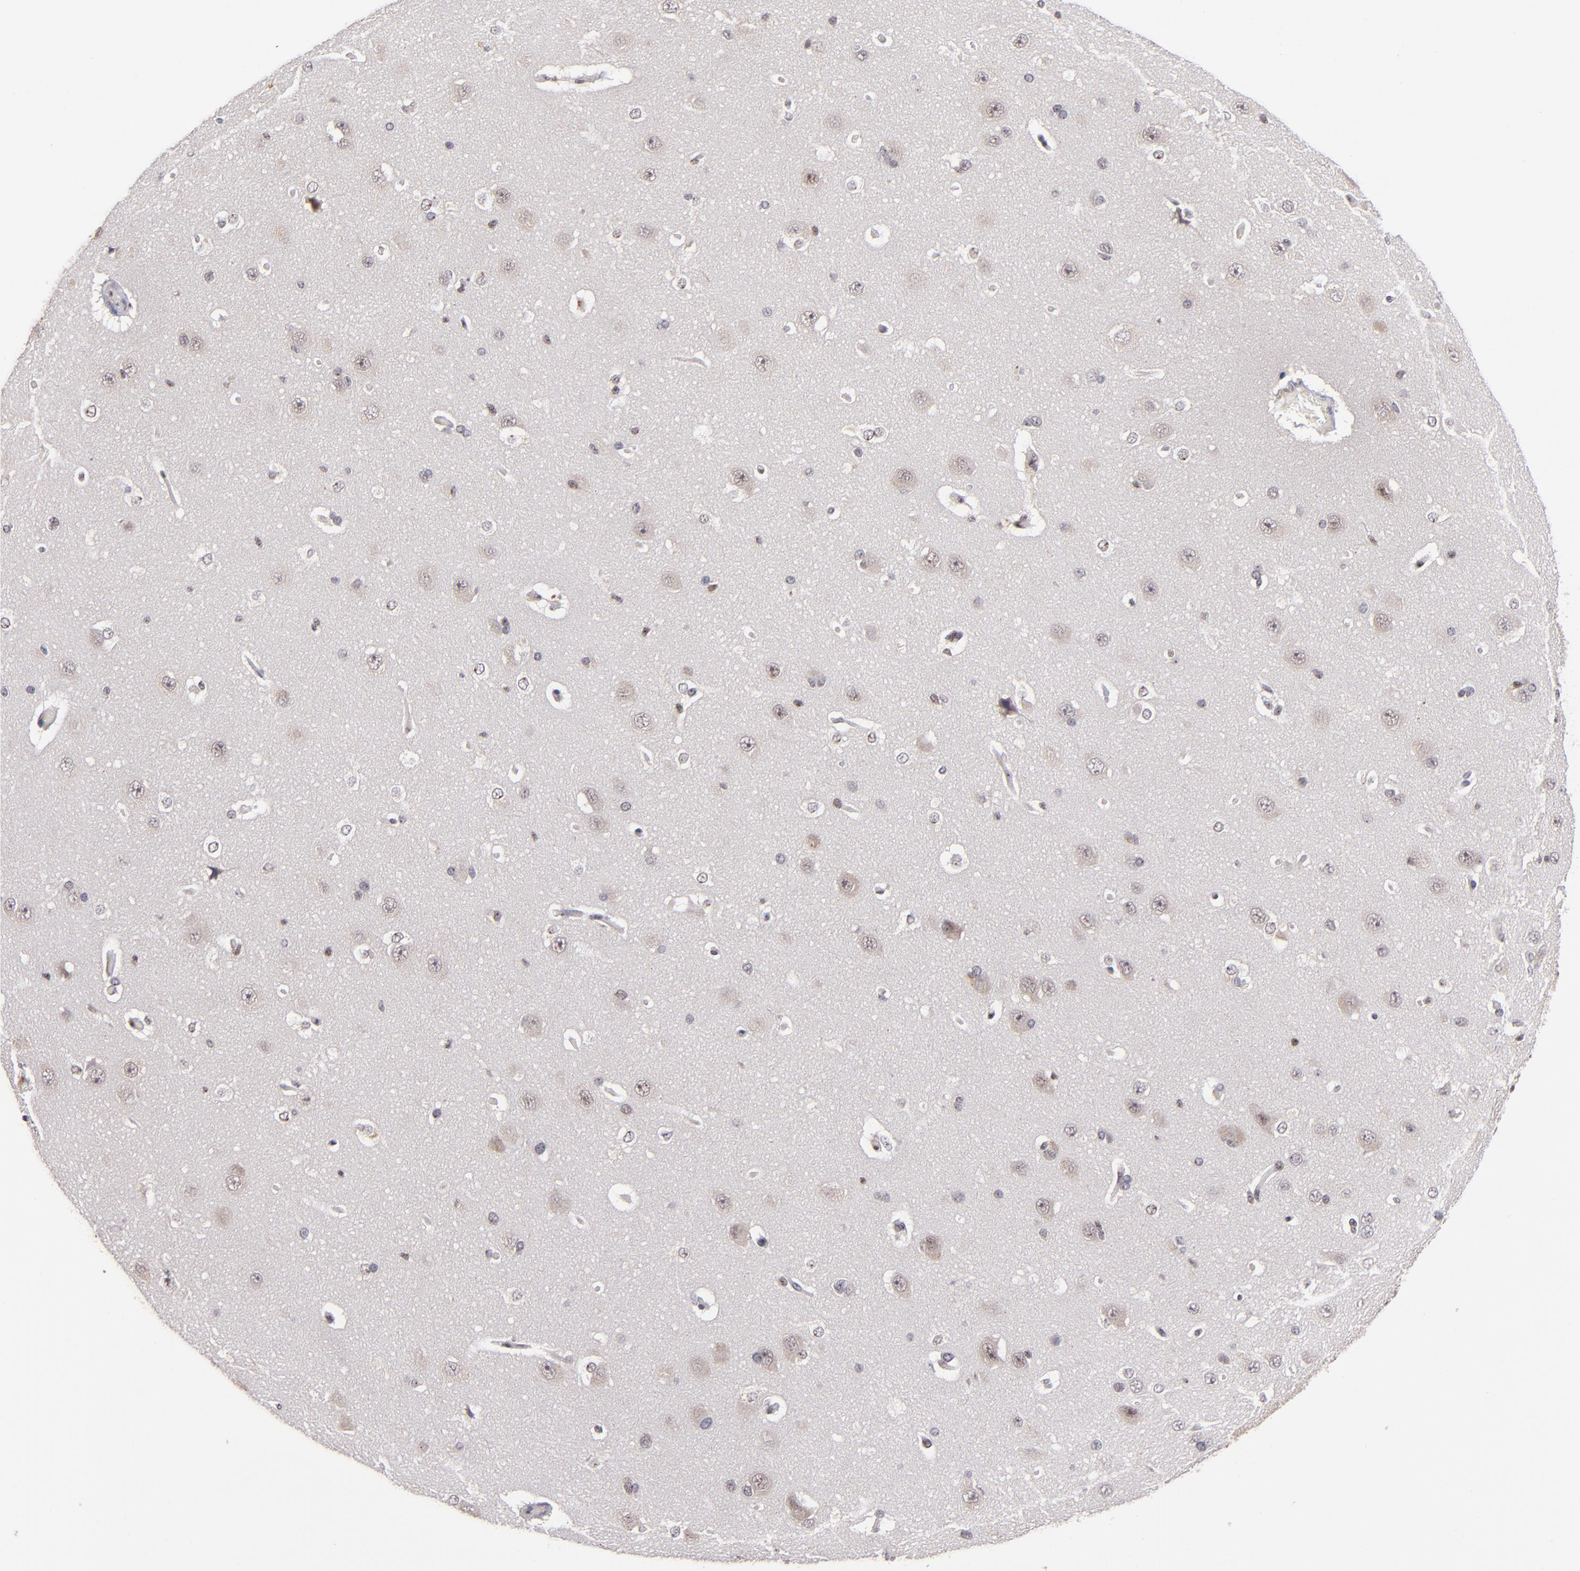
{"staining": {"intensity": "negative", "quantity": "none", "location": "none"}, "tissue": "cerebral cortex", "cell_type": "Endothelial cells", "image_type": "normal", "snomed": [{"axis": "morphology", "description": "Normal tissue, NOS"}, {"axis": "topography", "description": "Cerebral cortex"}], "caption": "This histopathology image is of benign cerebral cortex stained with IHC to label a protein in brown with the nuclei are counter-stained blue. There is no positivity in endothelial cells. The staining was performed using DAB to visualize the protein expression in brown, while the nuclei were stained in blue with hematoxylin (Magnification: 20x).", "gene": "PCNX4", "patient": {"sex": "female", "age": 45}}